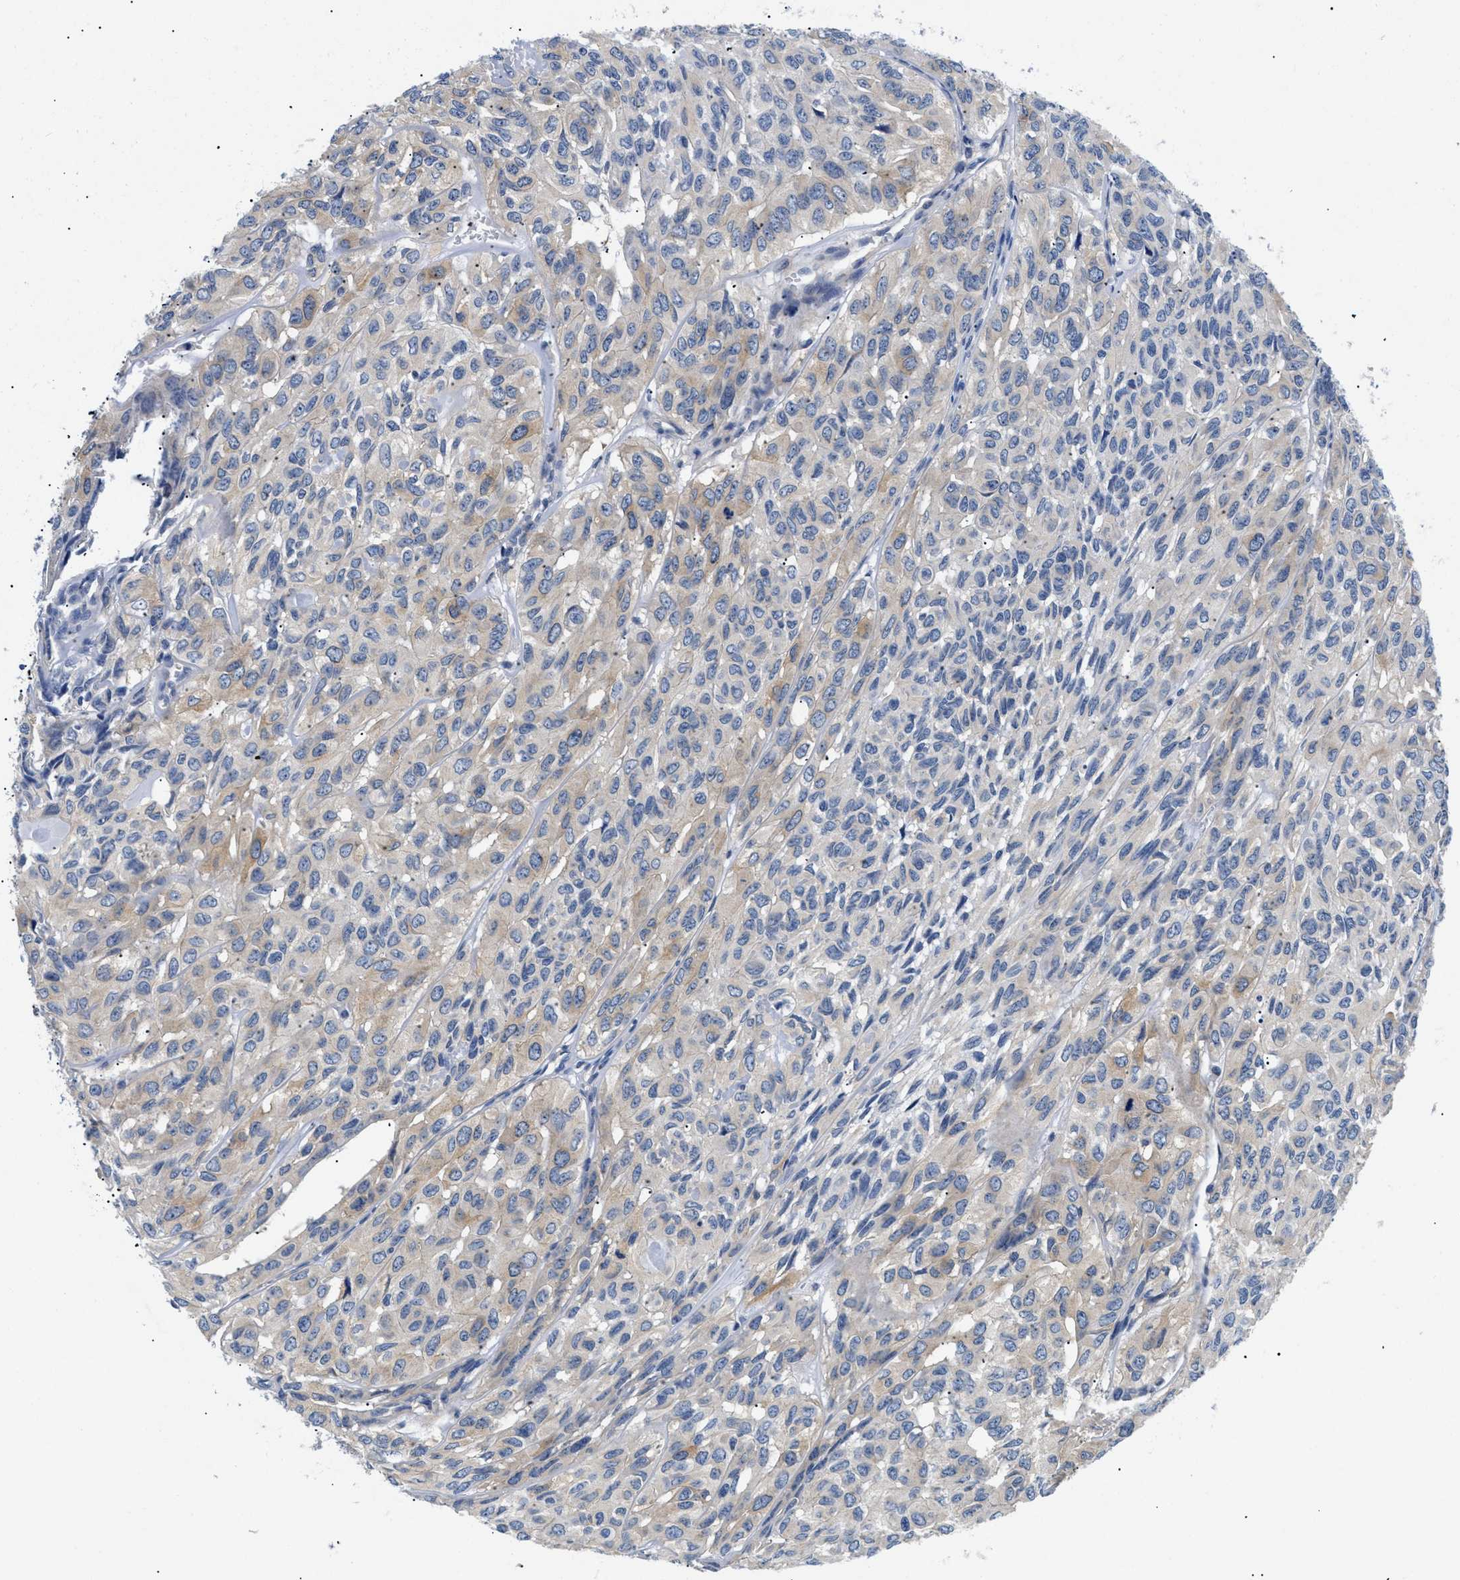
{"staining": {"intensity": "weak", "quantity": "<25%", "location": "cytoplasmic/membranous"}, "tissue": "head and neck cancer", "cell_type": "Tumor cells", "image_type": "cancer", "snomed": [{"axis": "morphology", "description": "Adenocarcinoma, NOS"}, {"axis": "topography", "description": "Salivary gland, NOS"}, {"axis": "topography", "description": "Head-Neck"}], "caption": "Immunohistochemical staining of human head and neck adenocarcinoma reveals no significant staining in tumor cells. (Immunohistochemistry (ihc), brightfield microscopy, high magnification).", "gene": "MEA1", "patient": {"sex": "female", "age": 76}}